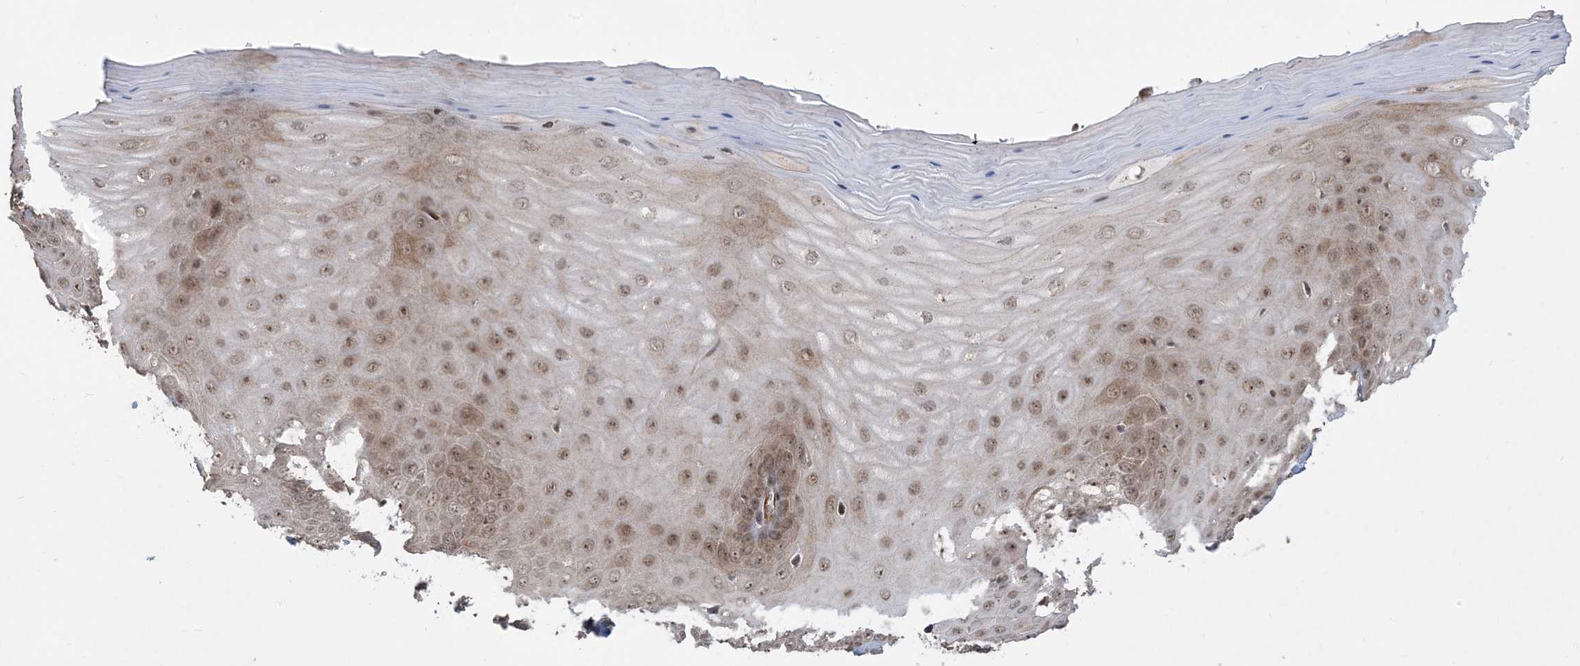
{"staining": {"intensity": "moderate", "quantity": ">75%", "location": "nuclear"}, "tissue": "cervix", "cell_type": "Glandular cells", "image_type": "normal", "snomed": [{"axis": "morphology", "description": "Normal tissue, NOS"}, {"axis": "topography", "description": "Cervix"}], "caption": "An image of human cervix stained for a protein shows moderate nuclear brown staining in glandular cells.", "gene": "FAM9B", "patient": {"sex": "female", "age": 55}}